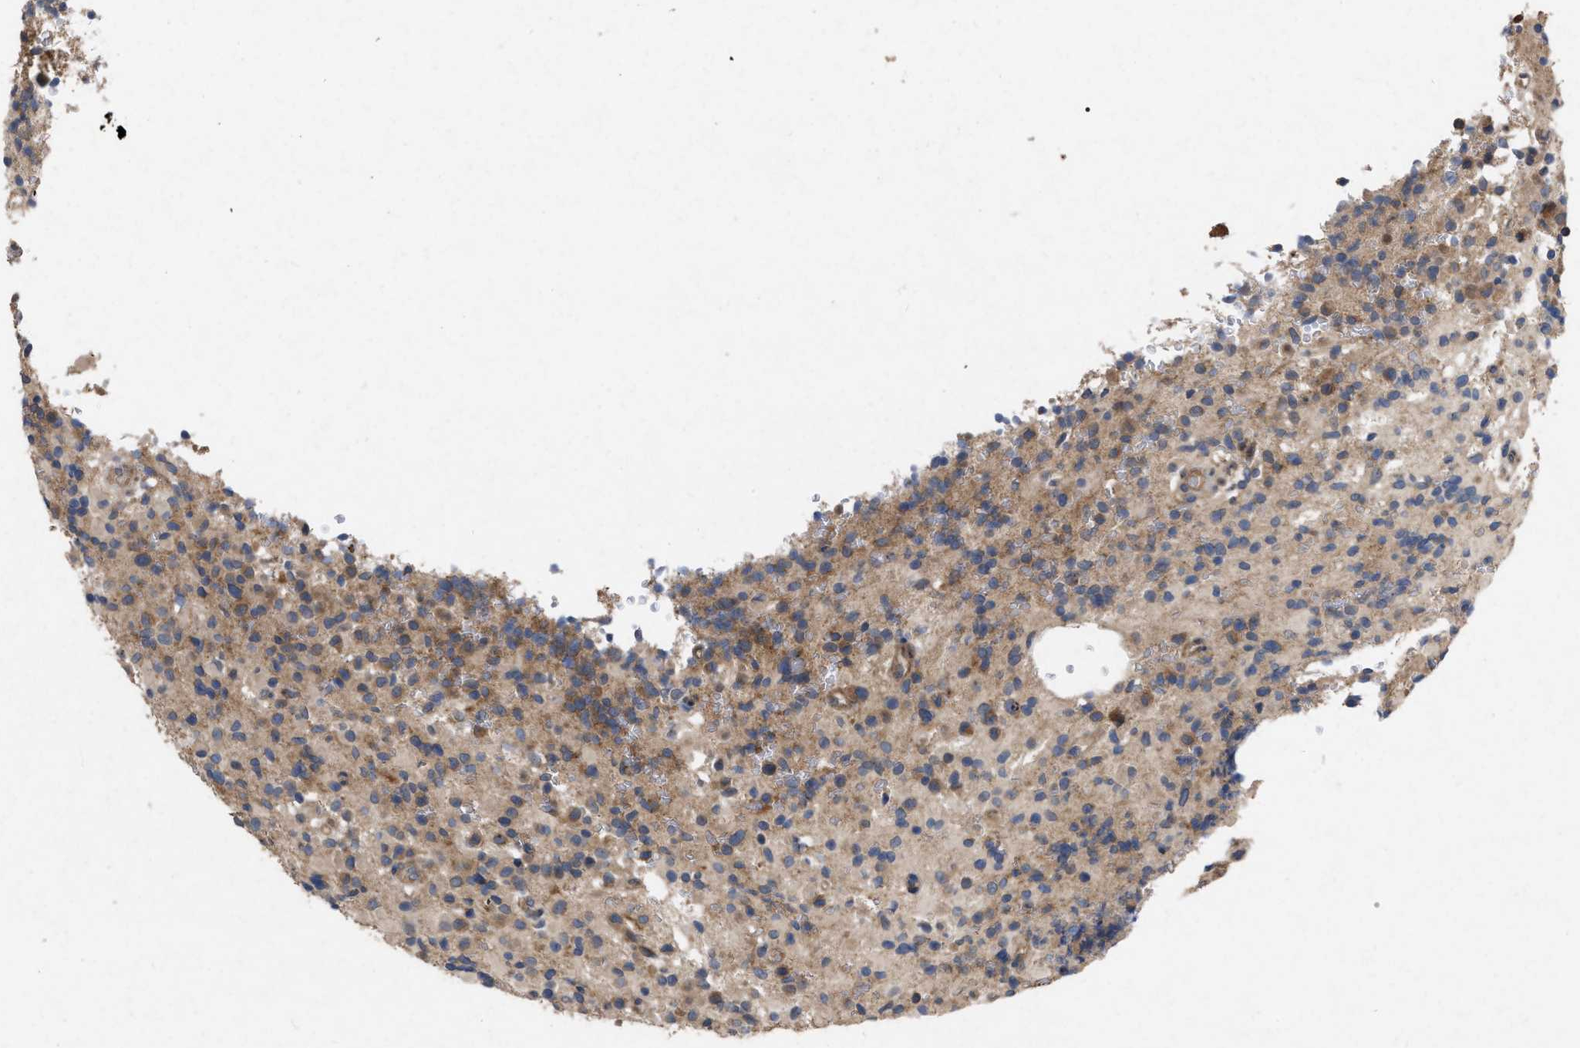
{"staining": {"intensity": "moderate", "quantity": "25%-75%", "location": "cytoplasmic/membranous"}, "tissue": "glioma", "cell_type": "Tumor cells", "image_type": "cancer", "snomed": [{"axis": "morphology", "description": "Glioma, malignant, High grade"}, {"axis": "topography", "description": "Brain"}], "caption": "Immunohistochemical staining of human glioma reveals medium levels of moderate cytoplasmic/membranous expression in approximately 25%-75% of tumor cells. The staining was performed using DAB to visualize the protein expression in brown, while the nuclei were stained in blue with hematoxylin (Magnification: 20x).", "gene": "CDKN2C", "patient": {"sex": "male", "age": 71}}